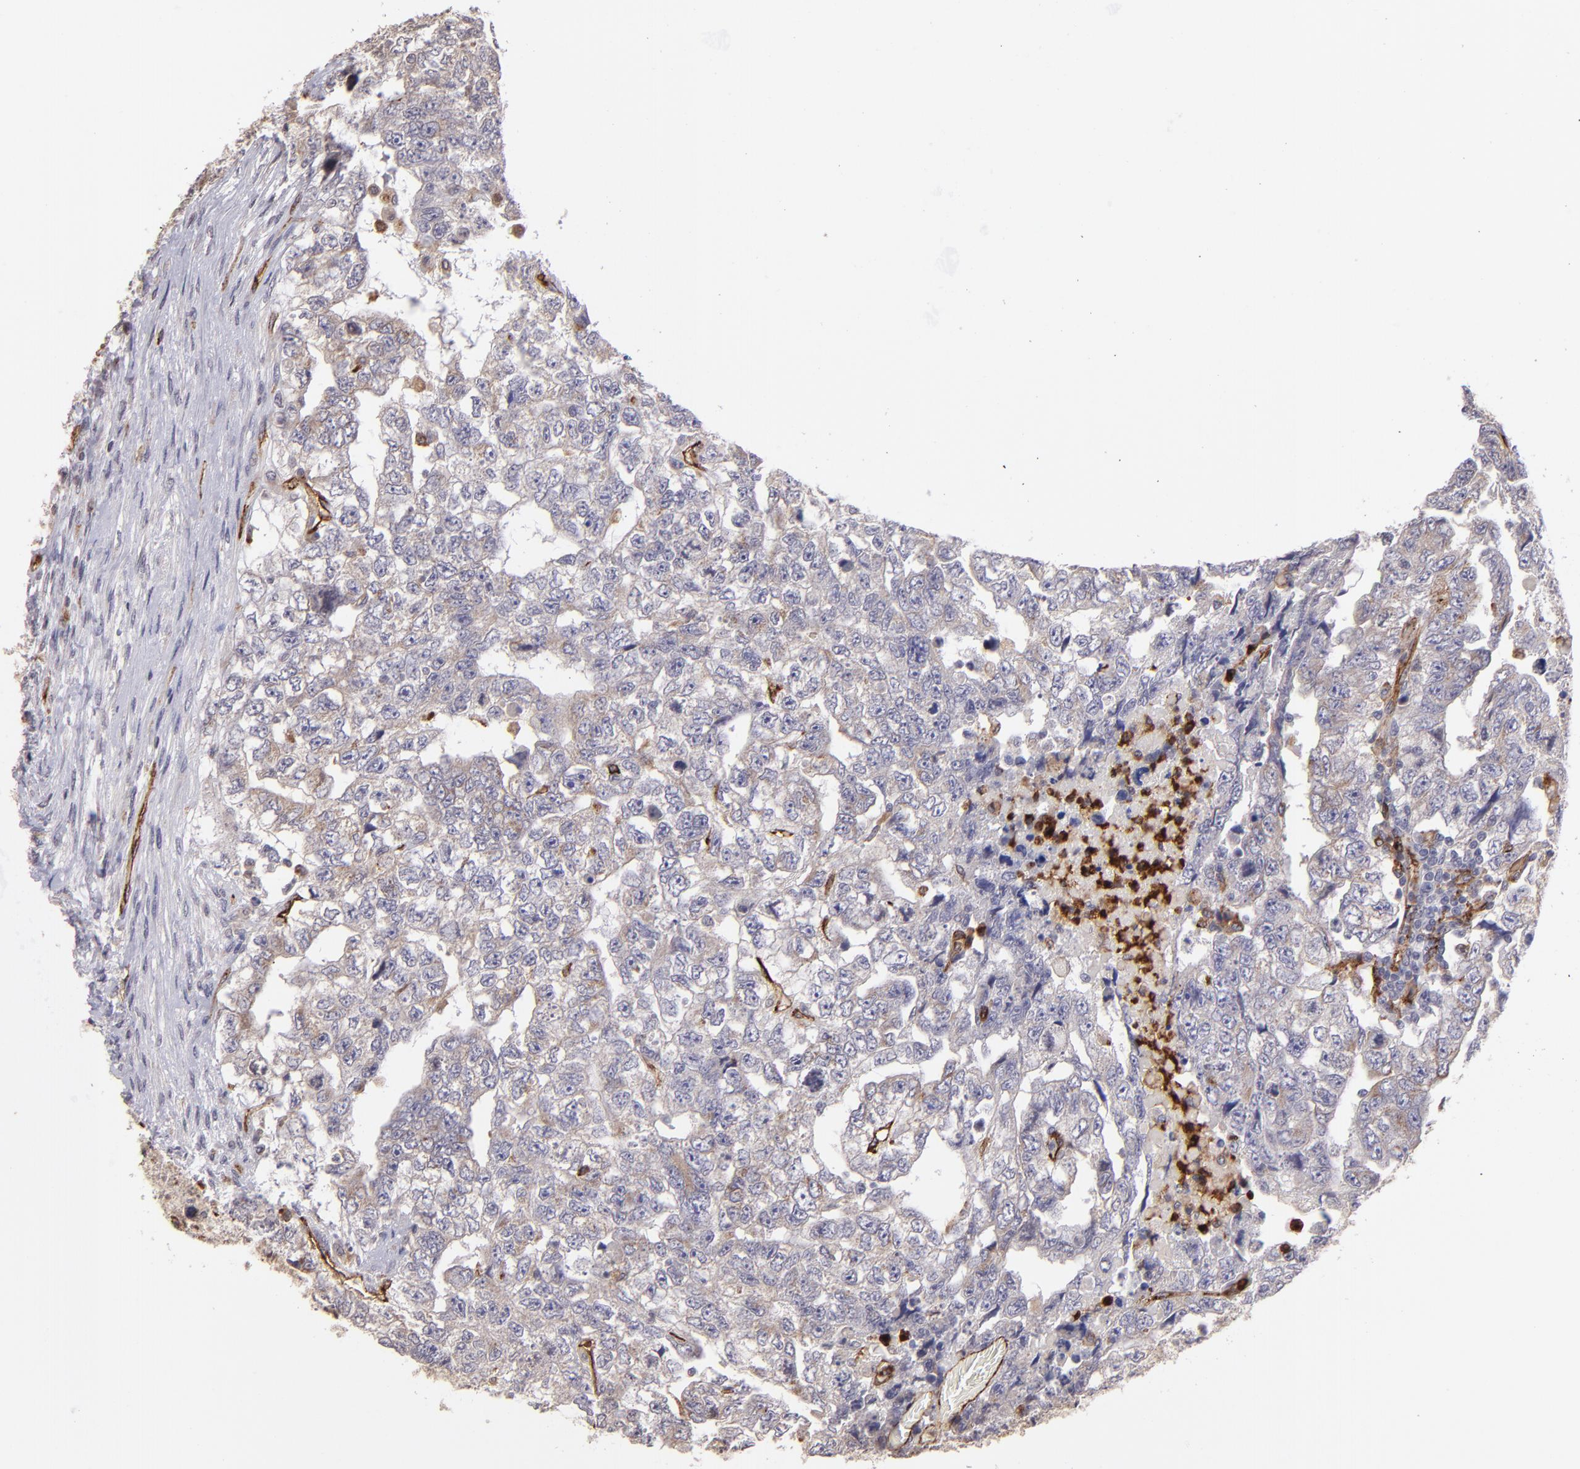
{"staining": {"intensity": "negative", "quantity": "none", "location": "none"}, "tissue": "testis cancer", "cell_type": "Tumor cells", "image_type": "cancer", "snomed": [{"axis": "morphology", "description": "Carcinoma, Embryonal, NOS"}, {"axis": "topography", "description": "Testis"}], "caption": "This is an IHC image of testis embryonal carcinoma. There is no expression in tumor cells.", "gene": "DYSF", "patient": {"sex": "male", "age": 36}}